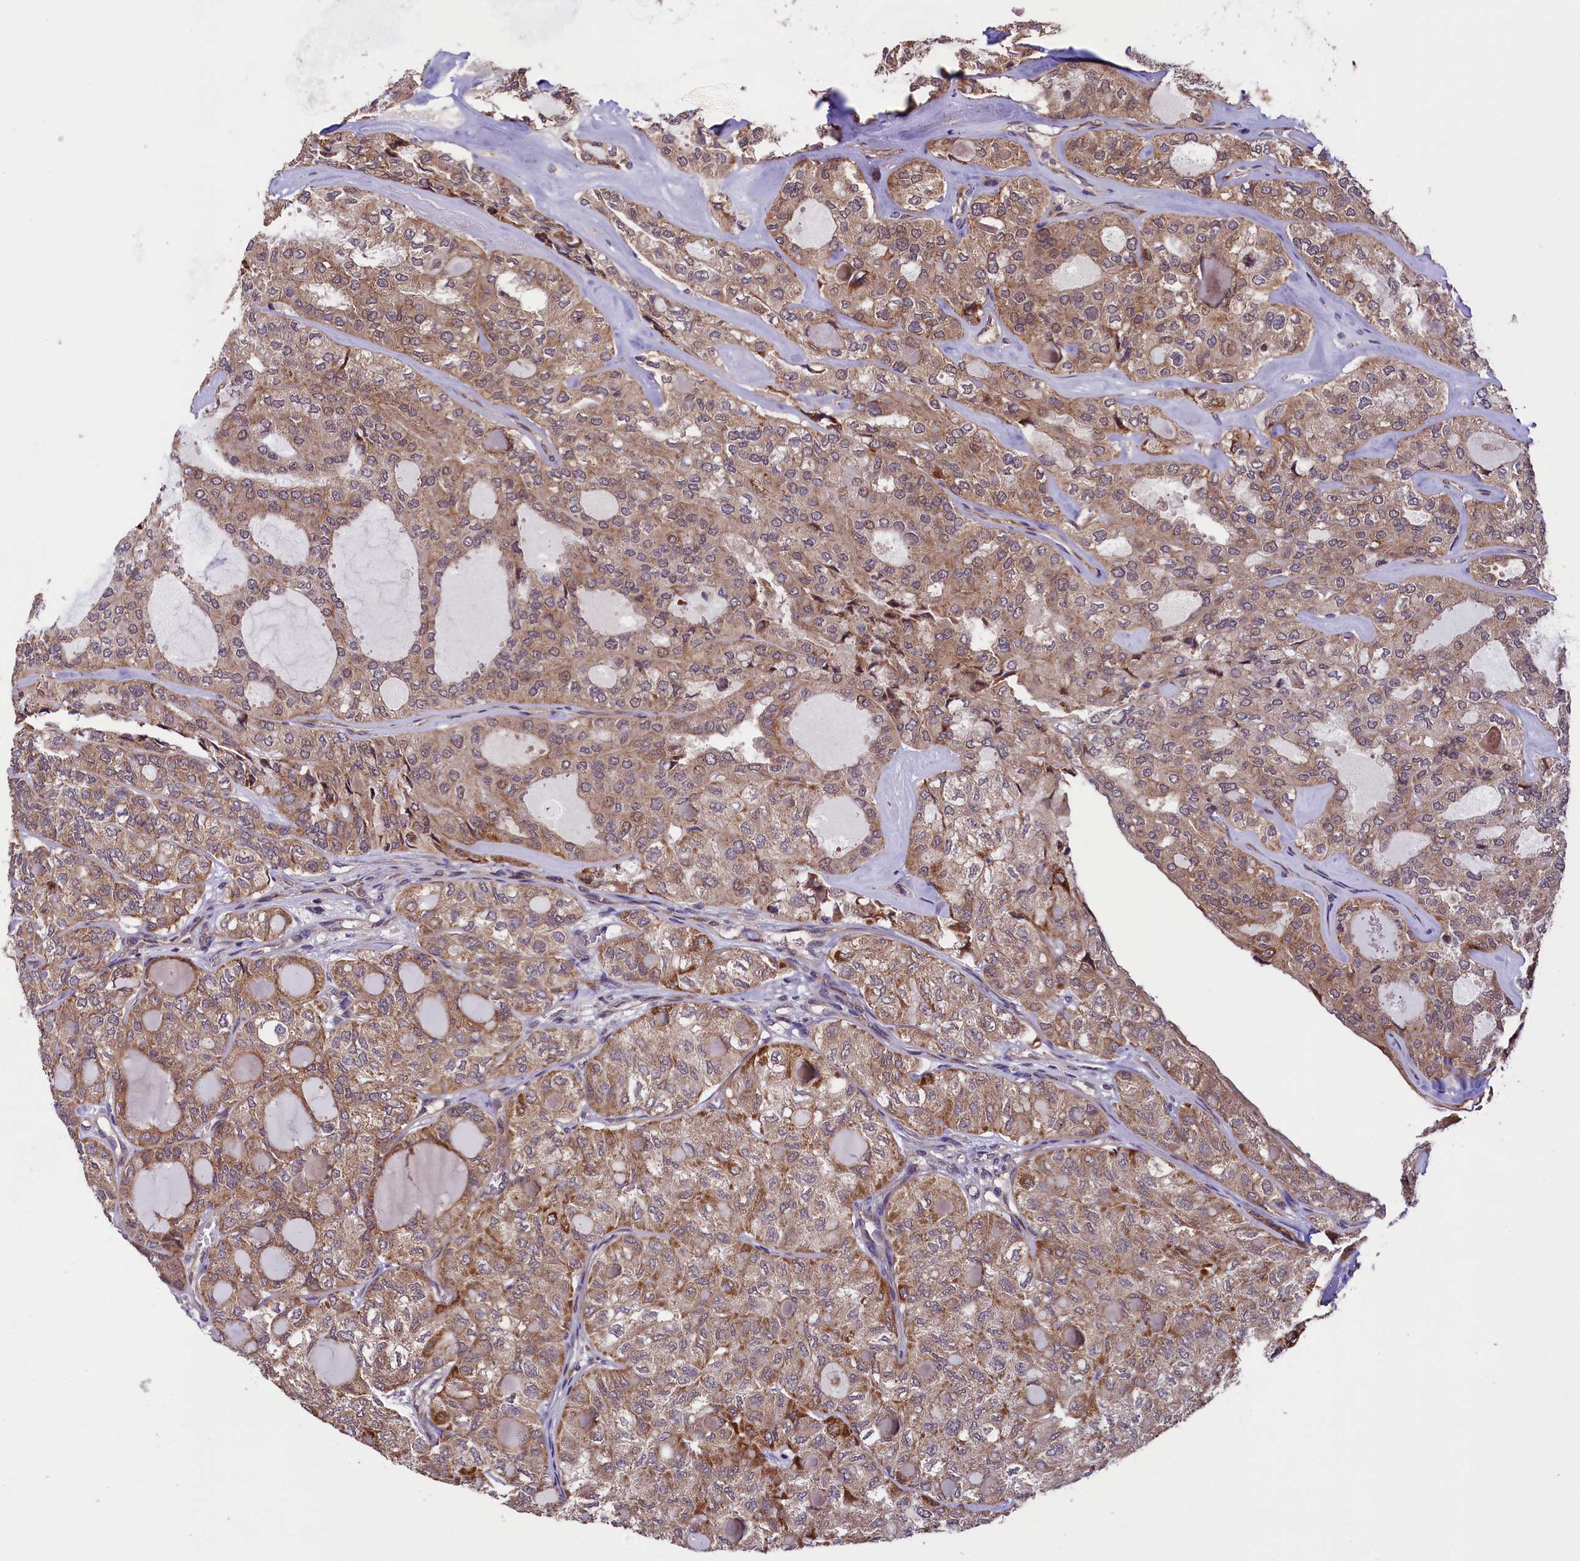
{"staining": {"intensity": "moderate", "quantity": ">75%", "location": "cytoplasmic/membranous"}, "tissue": "thyroid cancer", "cell_type": "Tumor cells", "image_type": "cancer", "snomed": [{"axis": "morphology", "description": "Follicular adenoma carcinoma, NOS"}, {"axis": "topography", "description": "Thyroid gland"}], "caption": "Immunohistochemical staining of human thyroid follicular adenoma carcinoma exhibits moderate cytoplasmic/membranous protein positivity in approximately >75% of tumor cells. The staining was performed using DAB, with brown indicating positive protein expression. Nuclei are stained blue with hematoxylin.", "gene": "DOHH", "patient": {"sex": "male", "age": 75}}